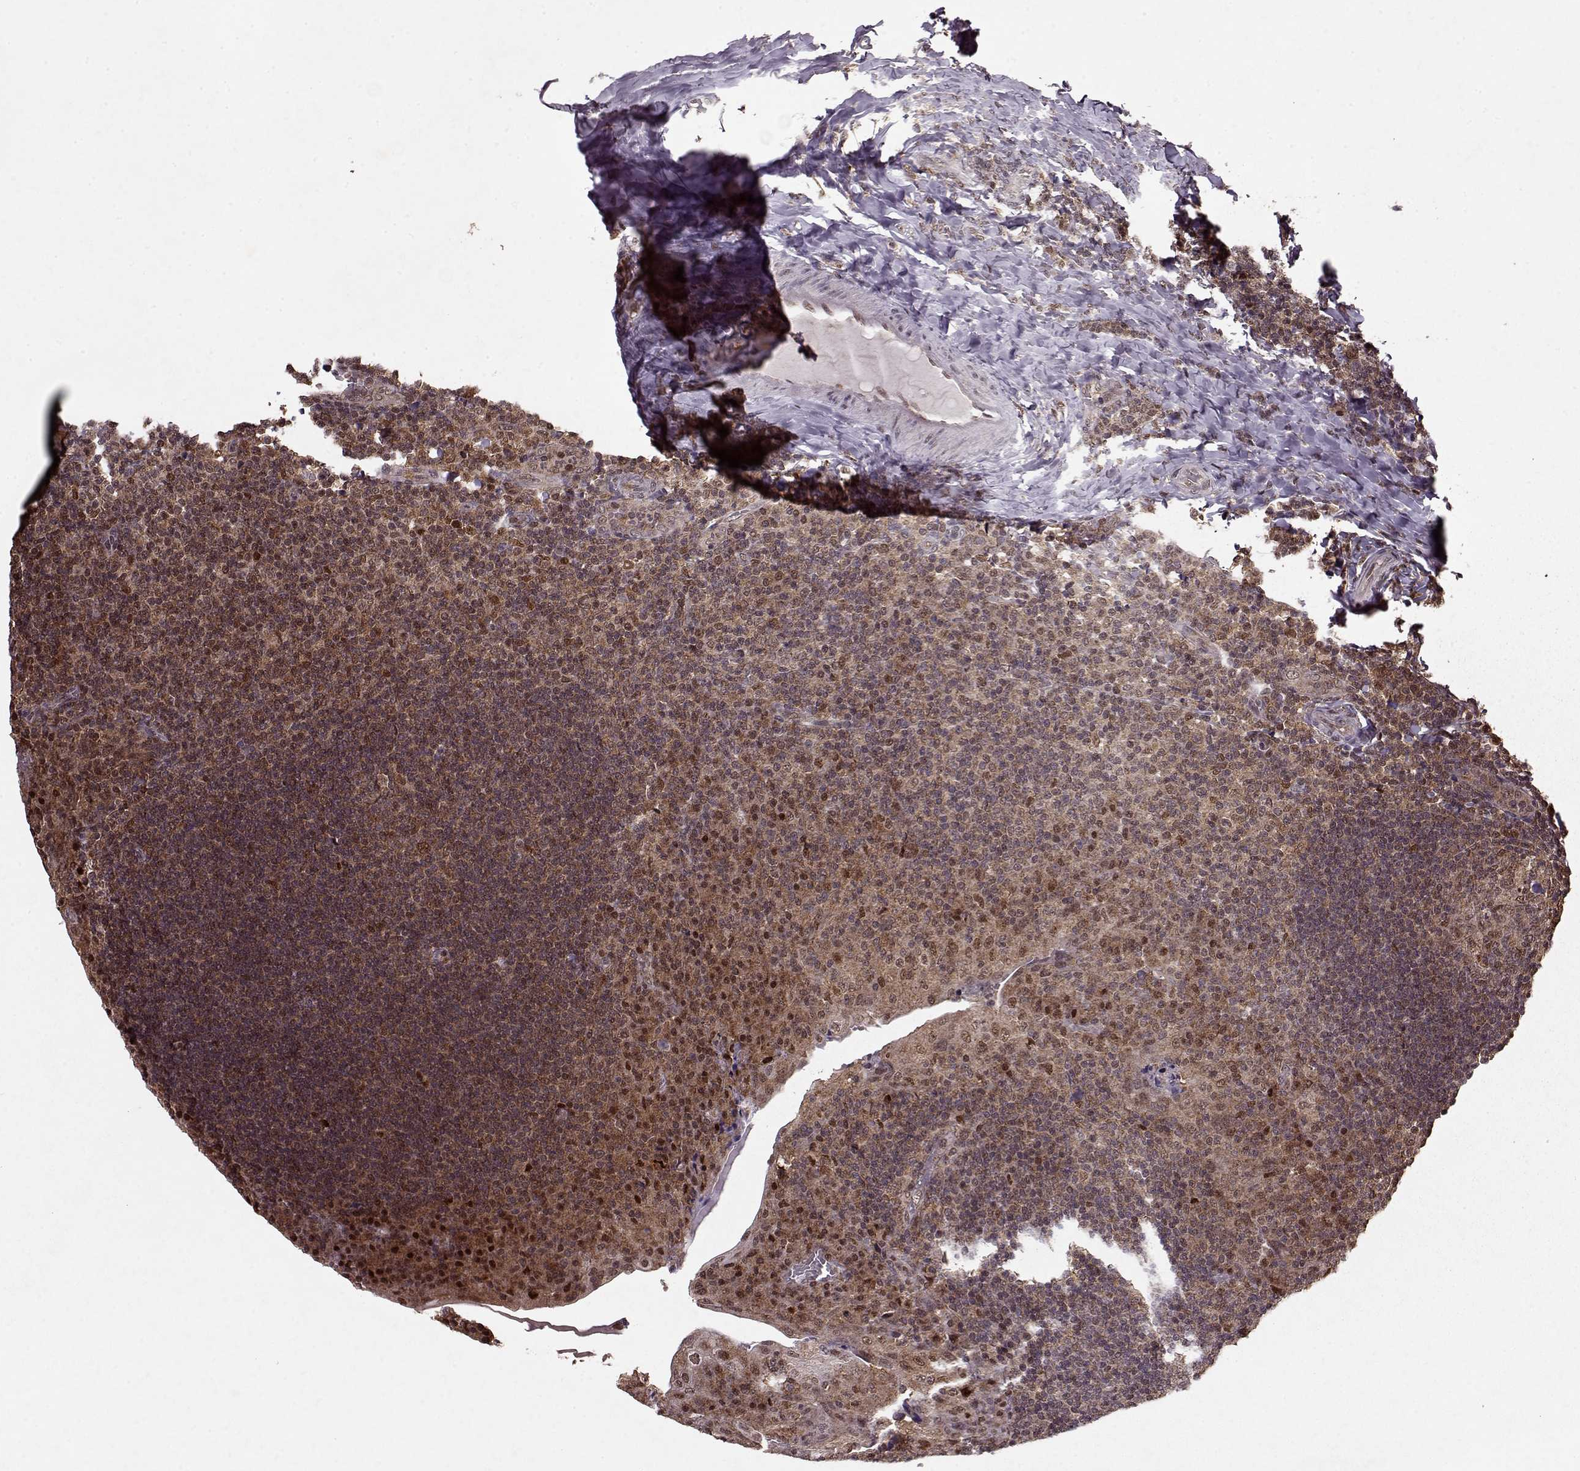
{"staining": {"intensity": "strong", "quantity": ">75%", "location": "cytoplasmic/membranous,nuclear"}, "tissue": "tonsil", "cell_type": "Germinal center cells", "image_type": "normal", "snomed": [{"axis": "morphology", "description": "Normal tissue, NOS"}, {"axis": "topography", "description": "Tonsil"}], "caption": "Immunohistochemical staining of unremarkable tonsil shows high levels of strong cytoplasmic/membranous,nuclear staining in approximately >75% of germinal center cells.", "gene": "PSMA7", "patient": {"sex": "male", "age": 17}}